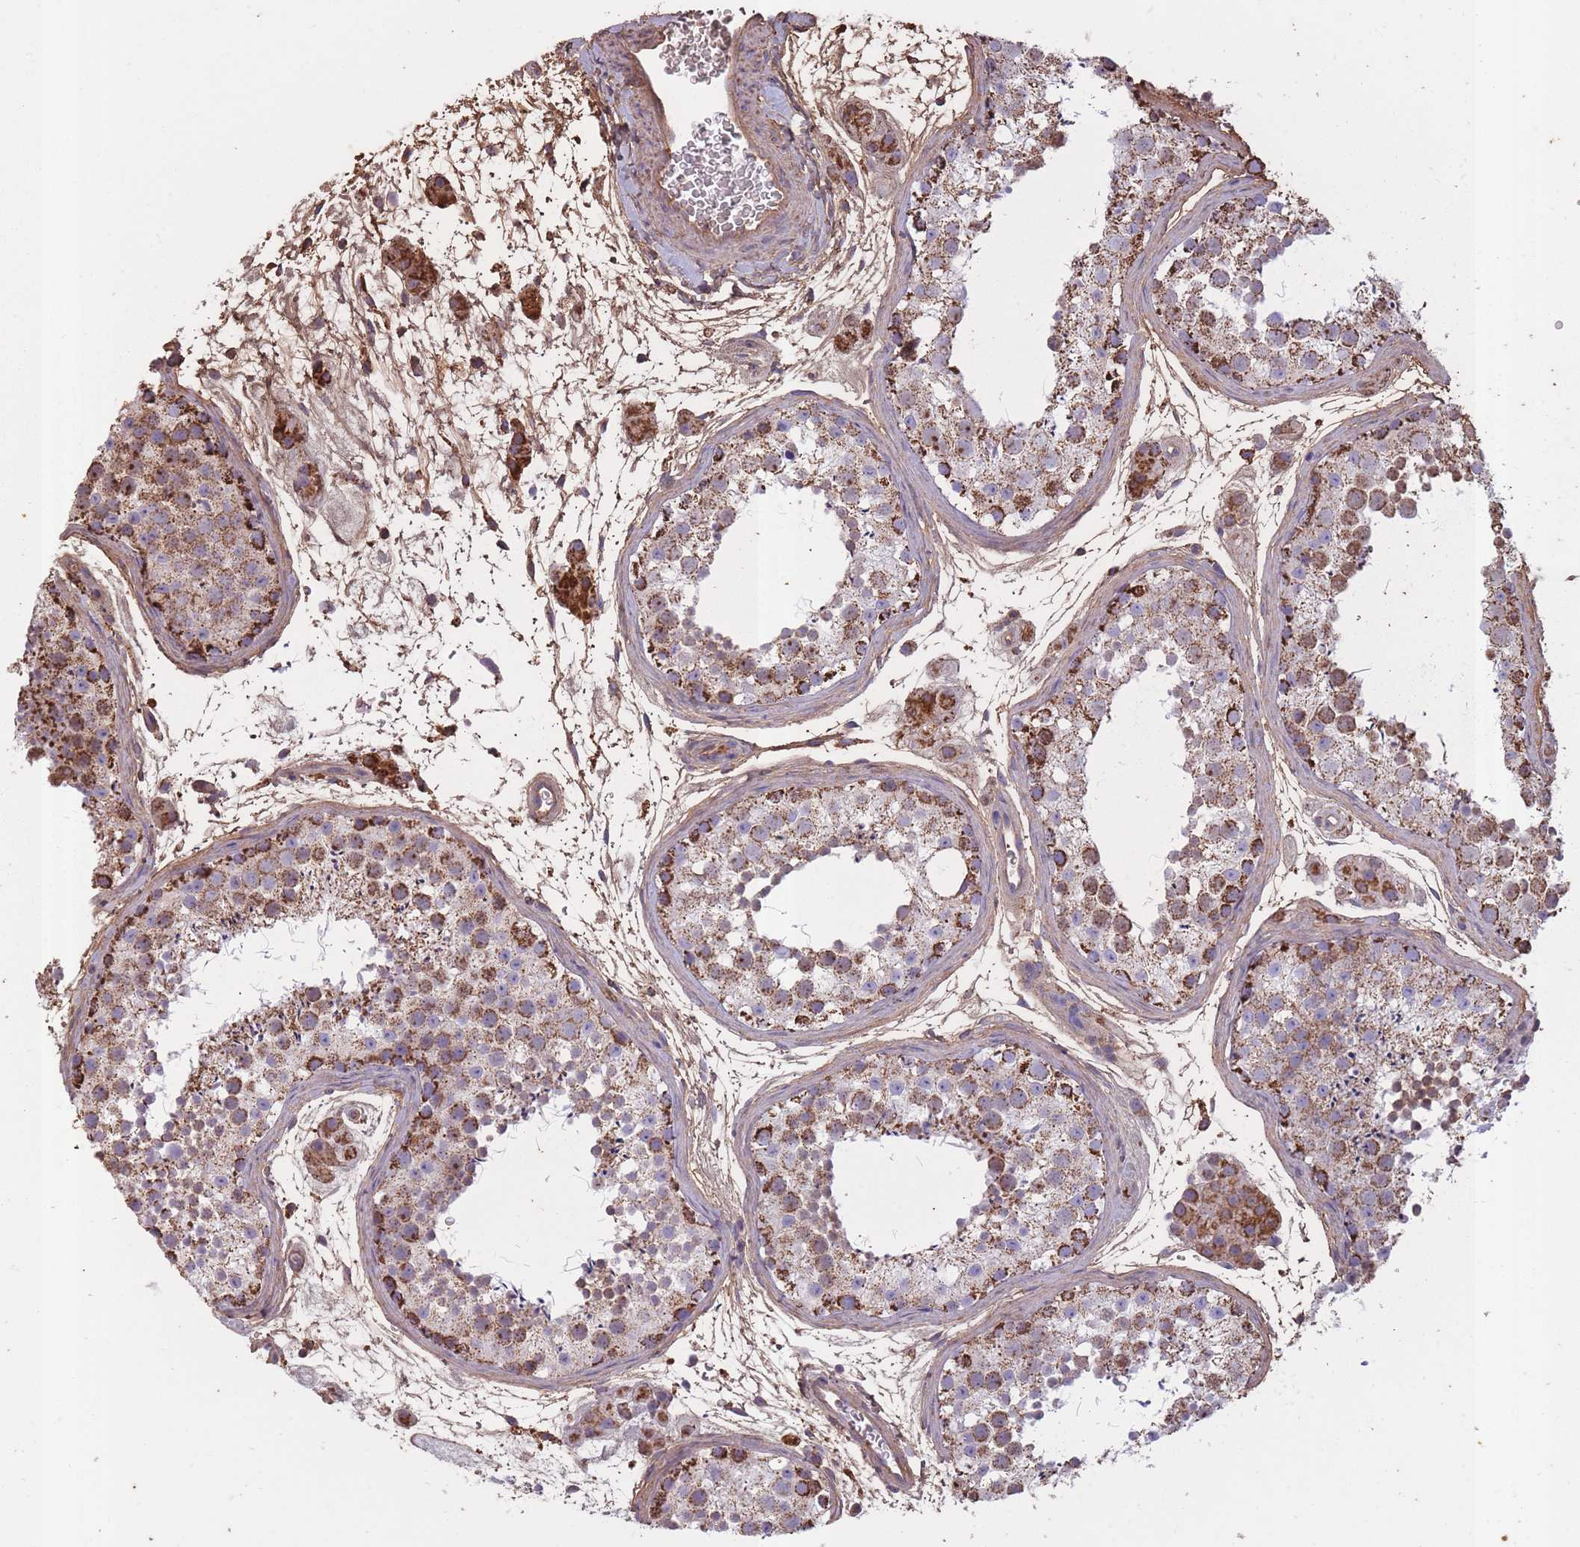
{"staining": {"intensity": "moderate", "quantity": ">75%", "location": "cytoplasmic/membranous"}, "tissue": "testis", "cell_type": "Cells in seminiferous ducts", "image_type": "normal", "snomed": [{"axis": "morphology", "description": "Normal tissue, NOS"}, {"axis": "topography", "description": "Testis"}], "caption": "Immunohistochemistry (IHC) of normal human testis reveals medium levels of moderate cytoplasmic/membranous expression in about >75% of cells in seminiferous ducts.", "gene": "KAT2A", "patient": {"sex": "male", "age": 41}}